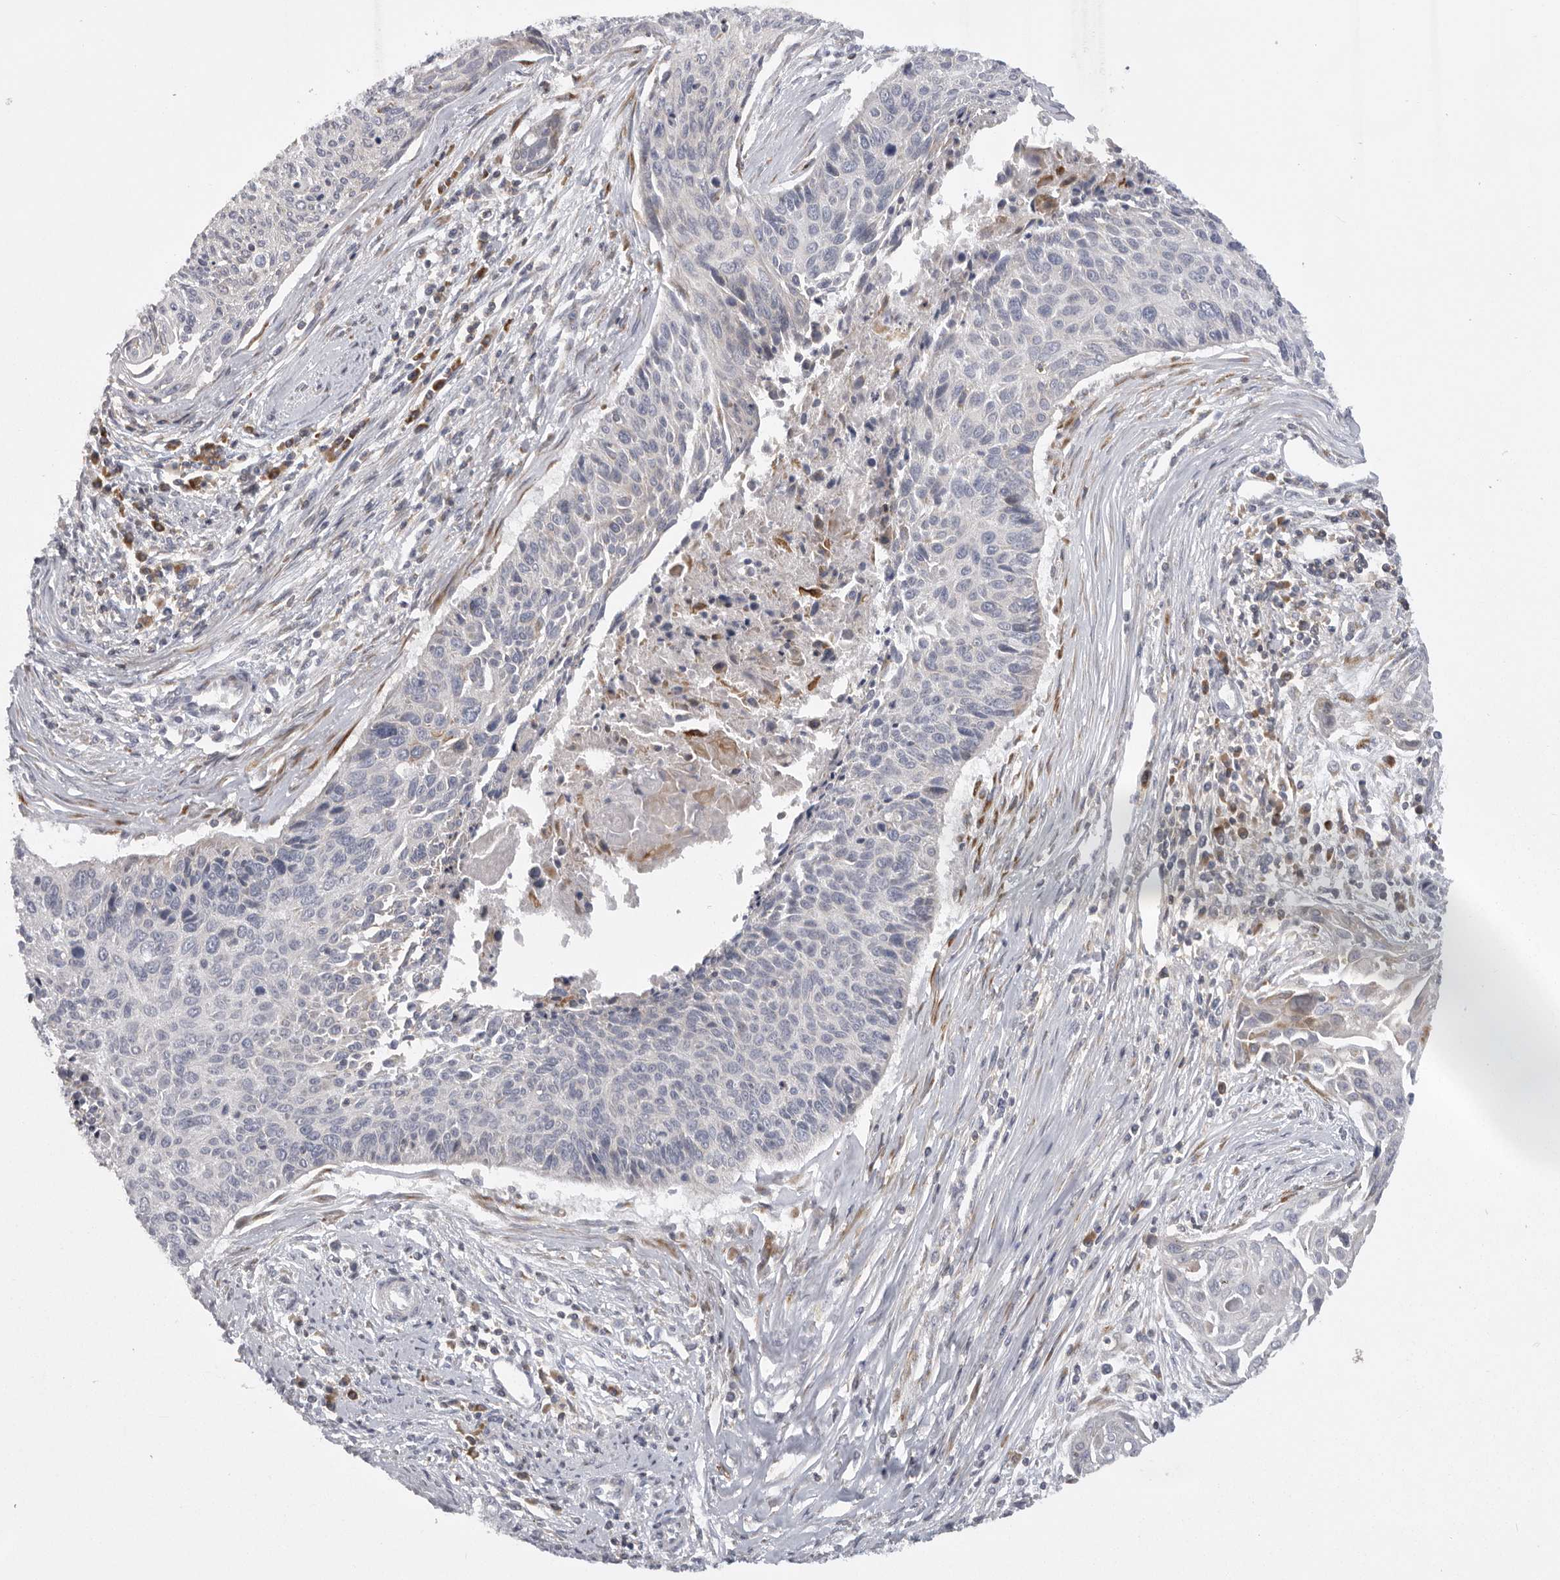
{"staining": {"intensity": "negative", "quantity": "none", "location": "none"}, "tissue": "cervical cancer", "cell_type": "Tumor cells", "image_type": "cancer", "snomed": [{"axis": "morphology", "description": "Squamous cell carcinoma, NOS"}, {"axis": "topography", "description": "Cervix"}], "caption": "A high-resolution histopathology image shows immunohistochemistry (IHC) staining of cervical squamous cell carcinoma, which exhibits no significant staining in tumor cells.", "gene": "USP24", "patient": {"sex": "female", "age": 55}}